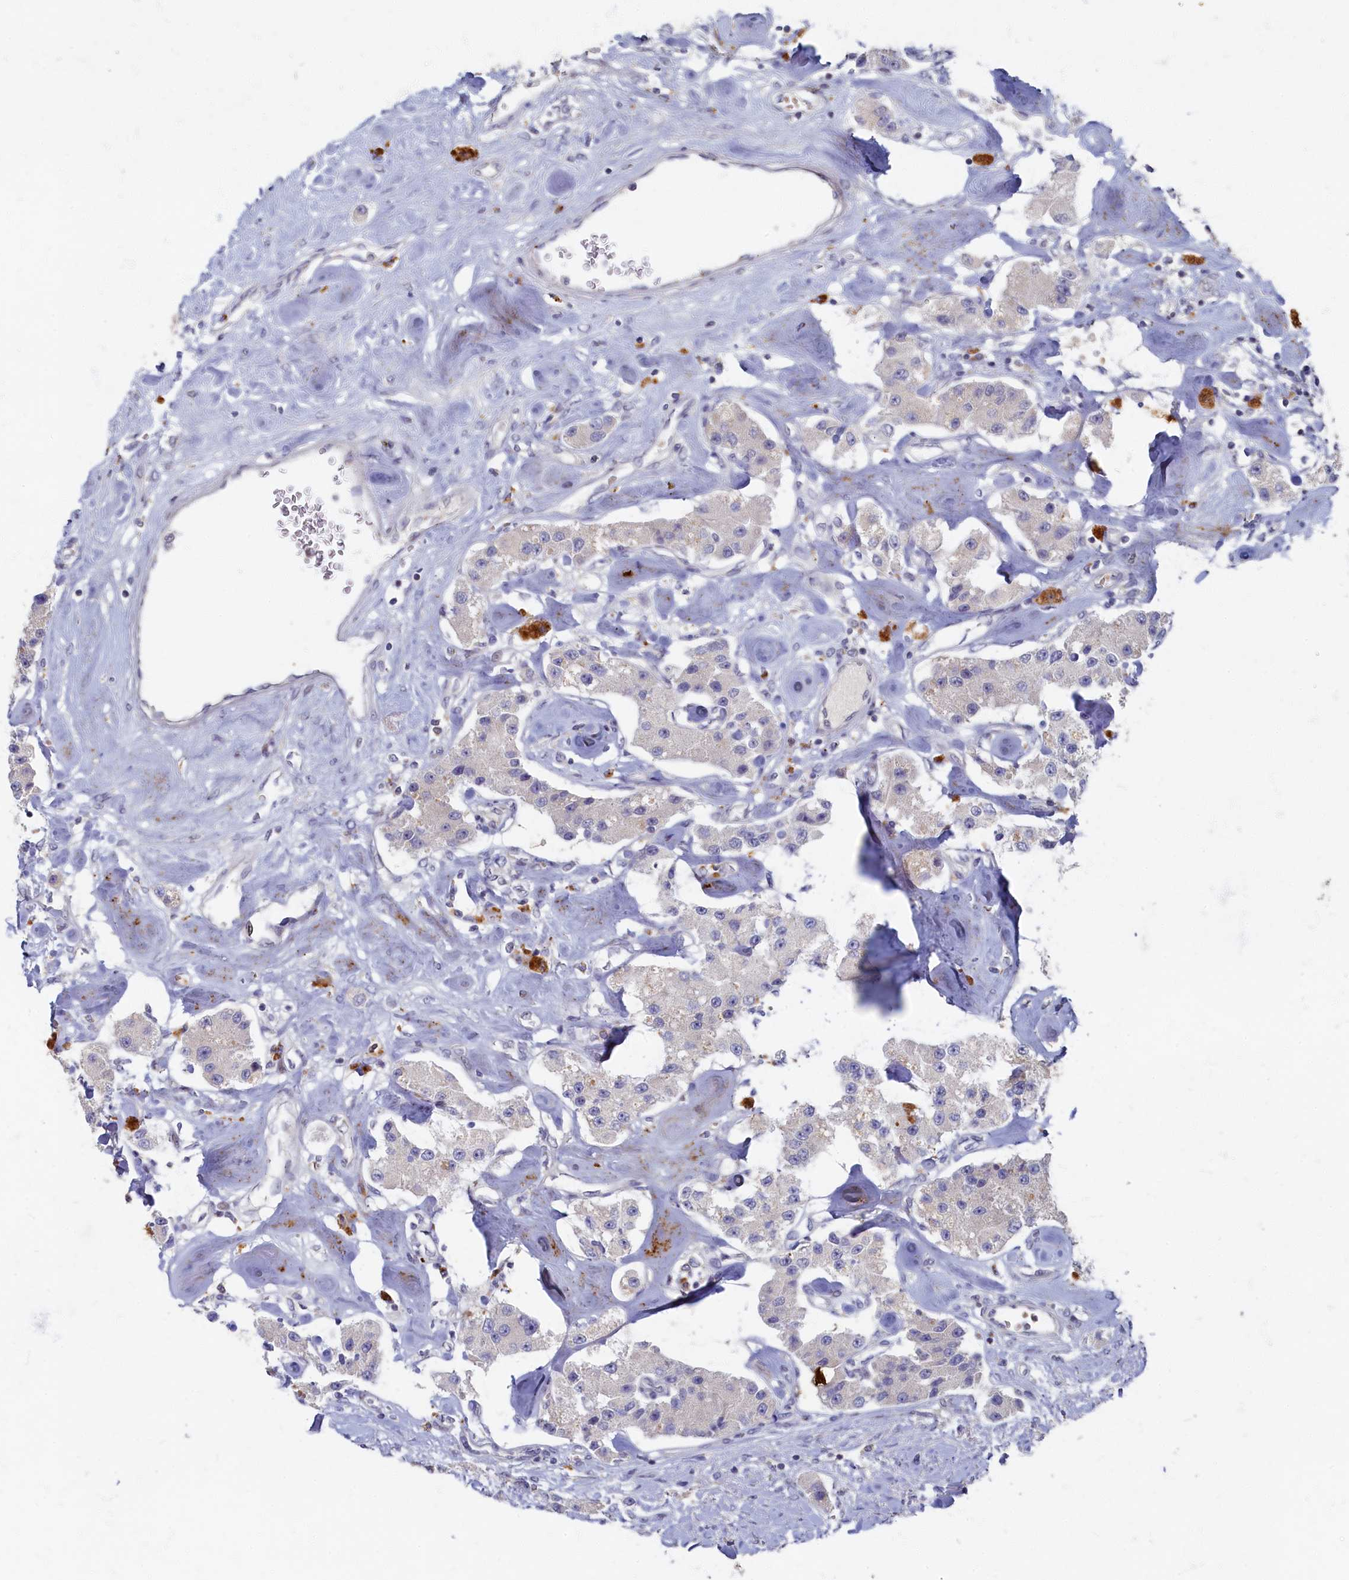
{"staining": {"intensity": "negative", "quantity": "none", "location": "none"}, "tissue": "carcinoid", "cell_type": "Tumor cells", "image_type": "cancer", "snomed": [{"axis": "morphology", "description": "Carcinoid, malignant, NOS"}, {"axis": "topography", "description": "Pancreas"}], "caption": "DAB (3,3'-diaminobenzidine) immunohistochemical staining of human carcinoid demonstrates no significant staining in tumor cells.", "gene": "HUNK", "patient": {"sex": "male", "age": 41}}